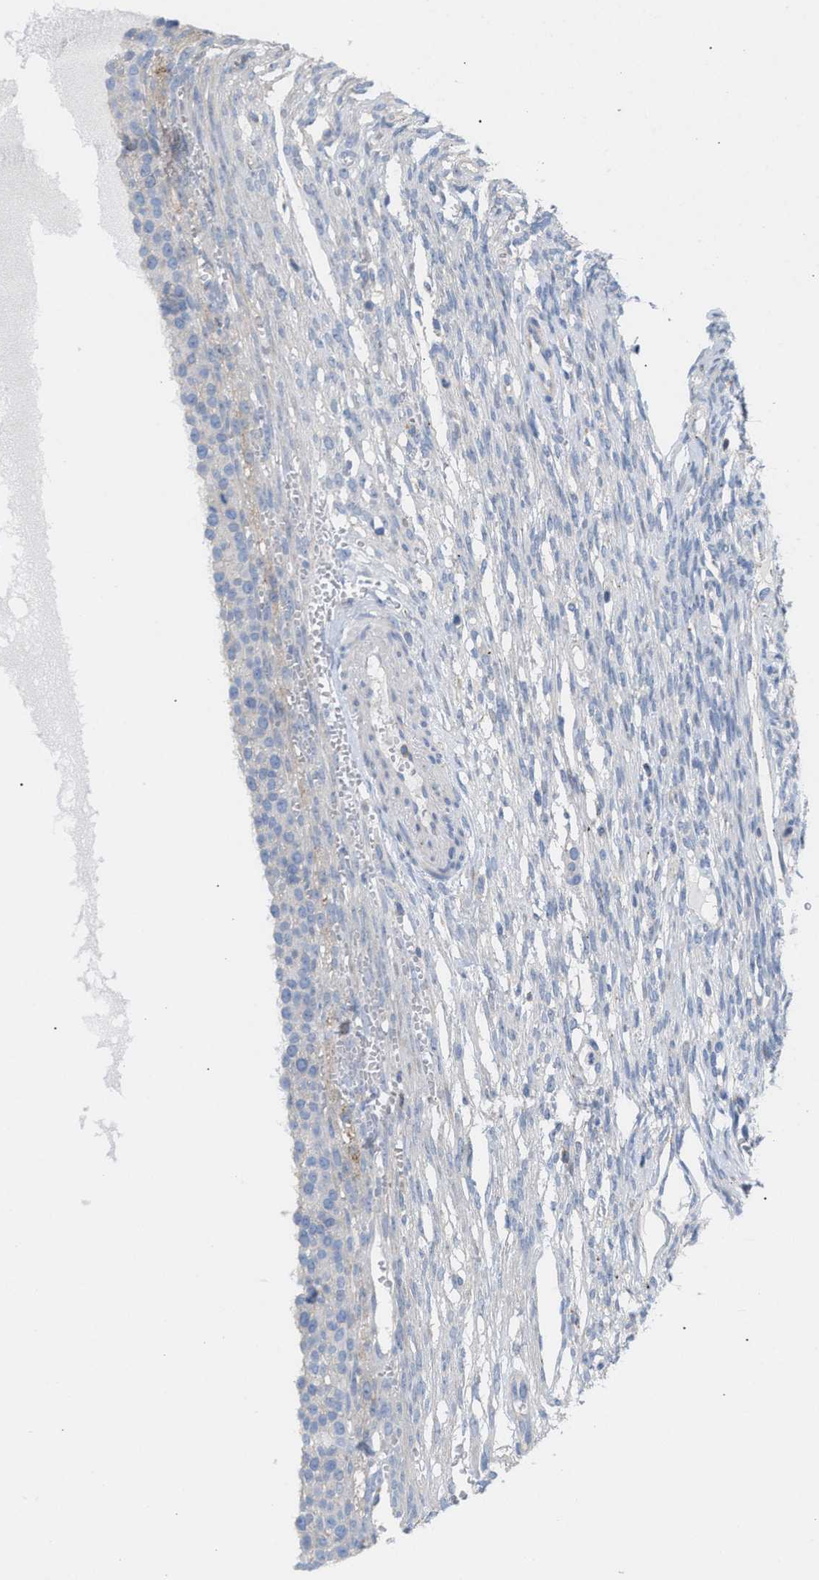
{"staining": {"intensity": "weak", "quantity": "<25%", "location": "cytoplasmic/membranous"}, "tissue": "ovary", "cell_type": "Follicle cells", "image_type": "normal", "snomed": [{"axis": "morphology", "description": "Normal tissue, NOS"}, {"axis": "topography", "description": "Ovary"}], "caption": "The IHC micrograph has no significant staining in follicle cells of ovary.", "gene": "MBTD1", "patient": {"sex": "female", "age": 33}}